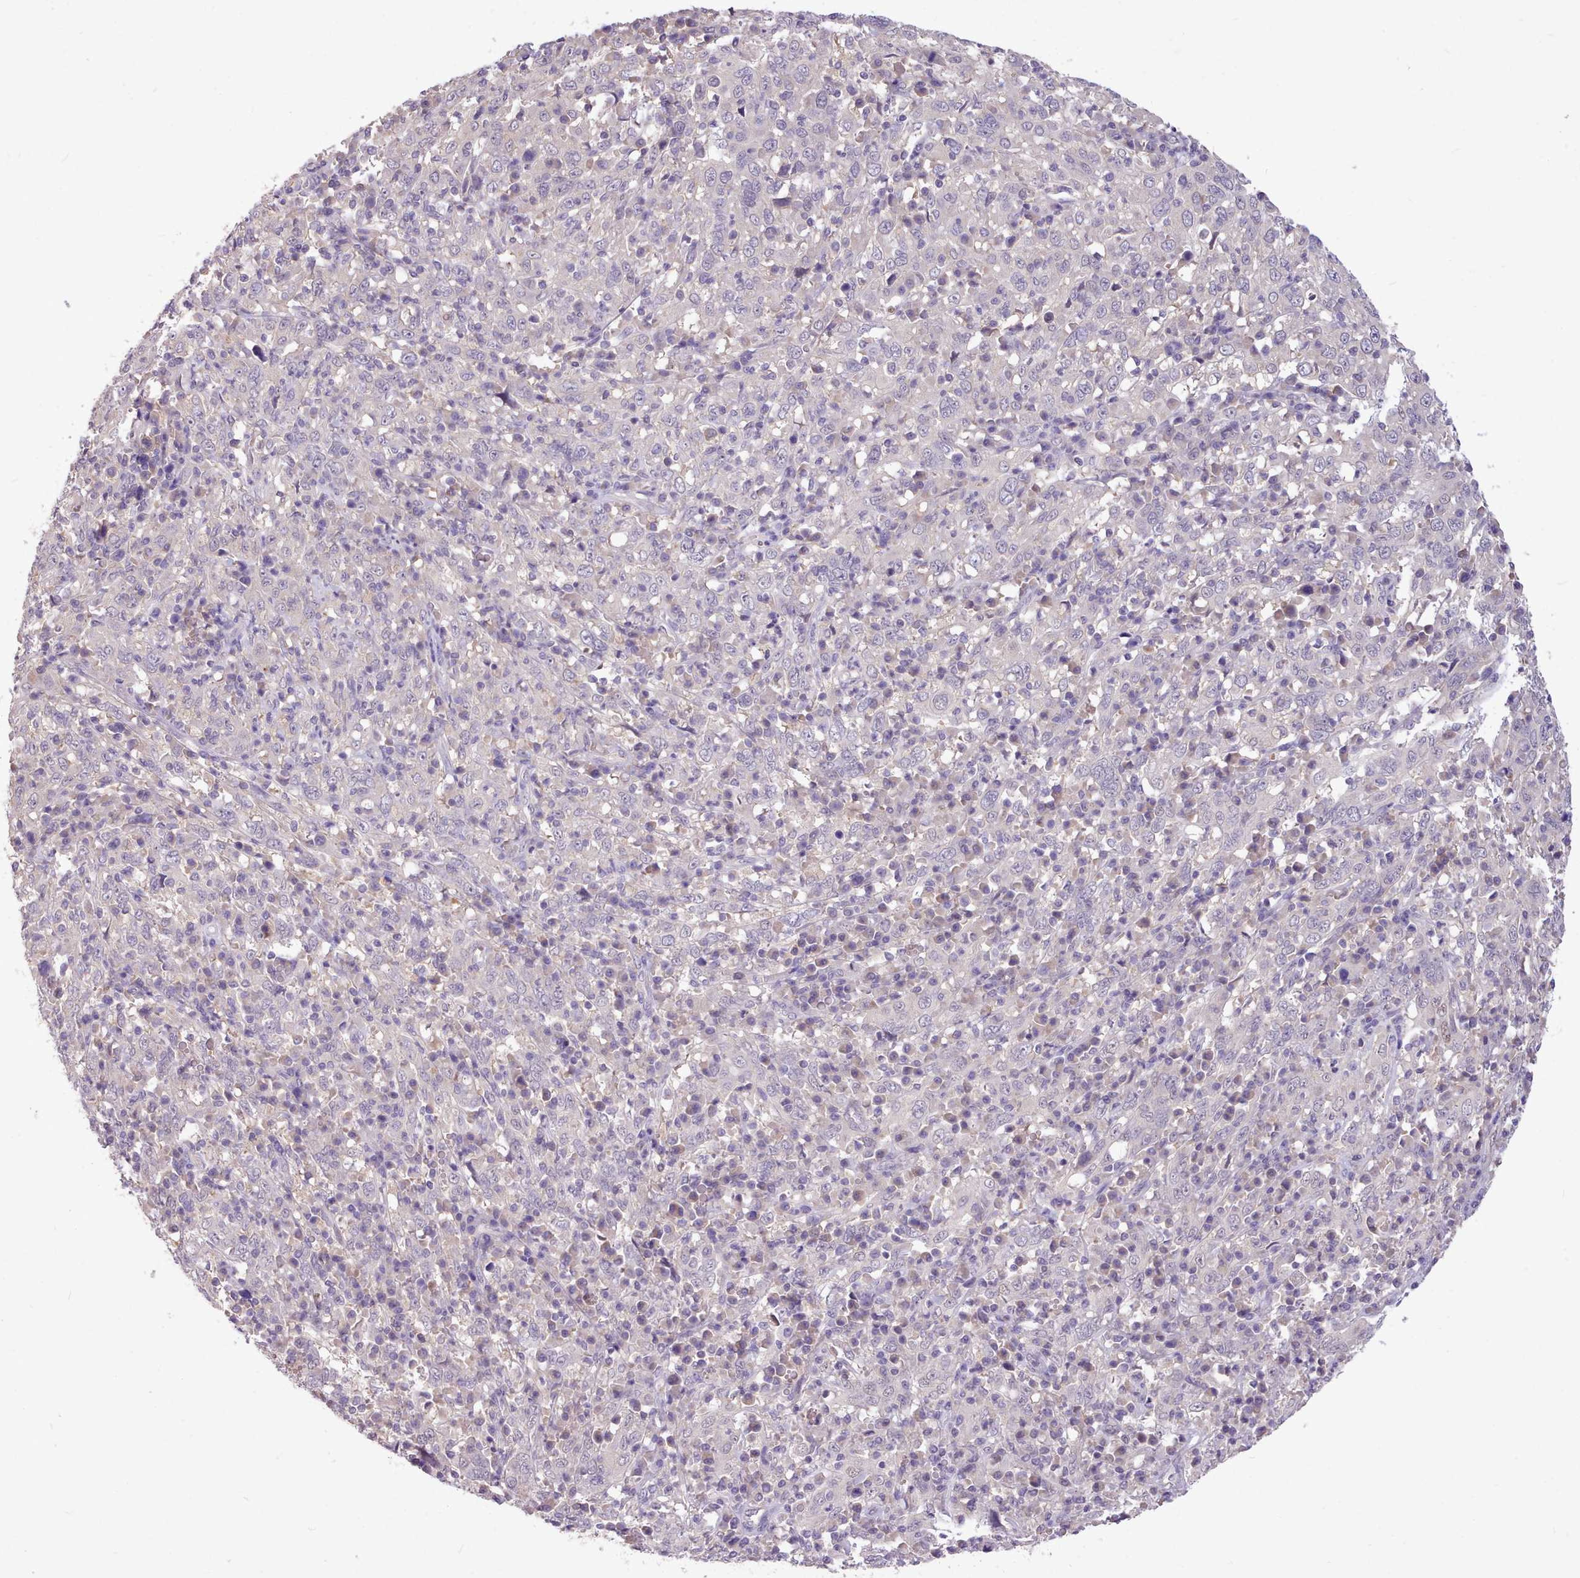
{"staining": {"intensity": "negative", "quantity": "none", "location": "none"}, "tissue": "cervical cancer", "cell_type": "Tumor cells", "image_type": "cancer", "snomed": [{"axis": "morphology", "description": "Squamous cell carcinoma, NOS"}, {"axis": "topography", "description": "Cervix"}], "caption": "Photomicrograph shows no protein positivity in tumor cells of cervical cancer (squamous cell carcinoma) tissue.", "gene": "ZNF607", "patient": {"sex": "female", "age": 46}}